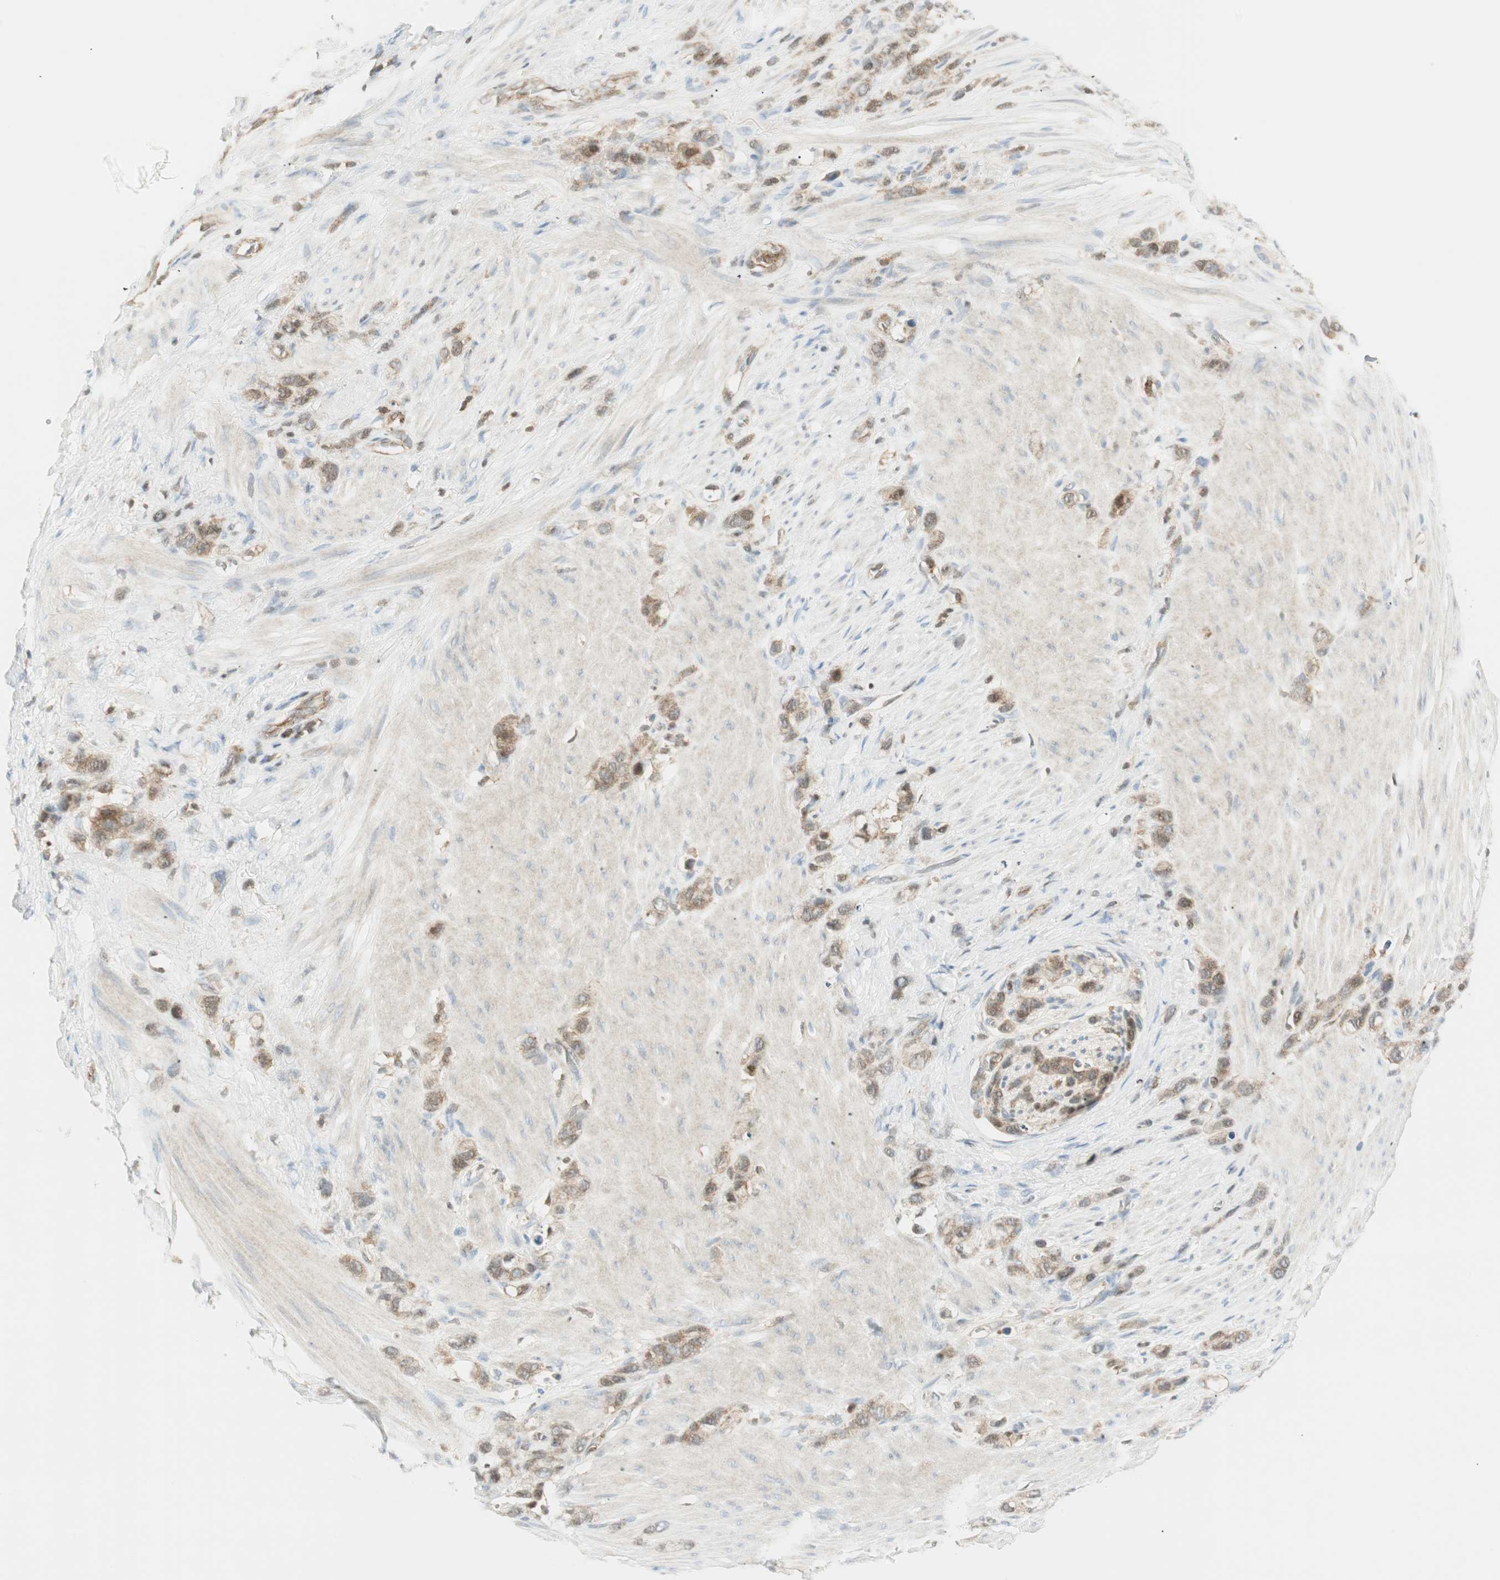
{"staining": {"intensity": "moderate", "quantity": ">75%", "location": "cytoplasmic/membranous"}, "tissue": "stomach cancer", "cell_type": "Tumor cells", "image_type": "cancer", "snomed": [{"axis": "morphology", "description": "Normal tissue, NOS"}, {"axis": "morphology", "description": "Adenocarcinoma, NOS"}, {"axis": "morphology", "description": "Adenocarcinoma, High grade"}, {"axis": "topography", "description": "Stomach, upper"}, {"axis": "topography", "description": "Stomach"}], "caption": "Stomach cancer tissue exhibits moderate cytoplasmic/membranous staining in about >75% of tumor cells, visualized by immunohistochemistry. The protein is stained brown, and the nuclei are stained in blue (DAB (3,3'-diaminobenzidine) IHC with brightfield microscopy, high magnification).", "gene": "PPP1CA", "patient": {"sex": "female", "age": 65}}